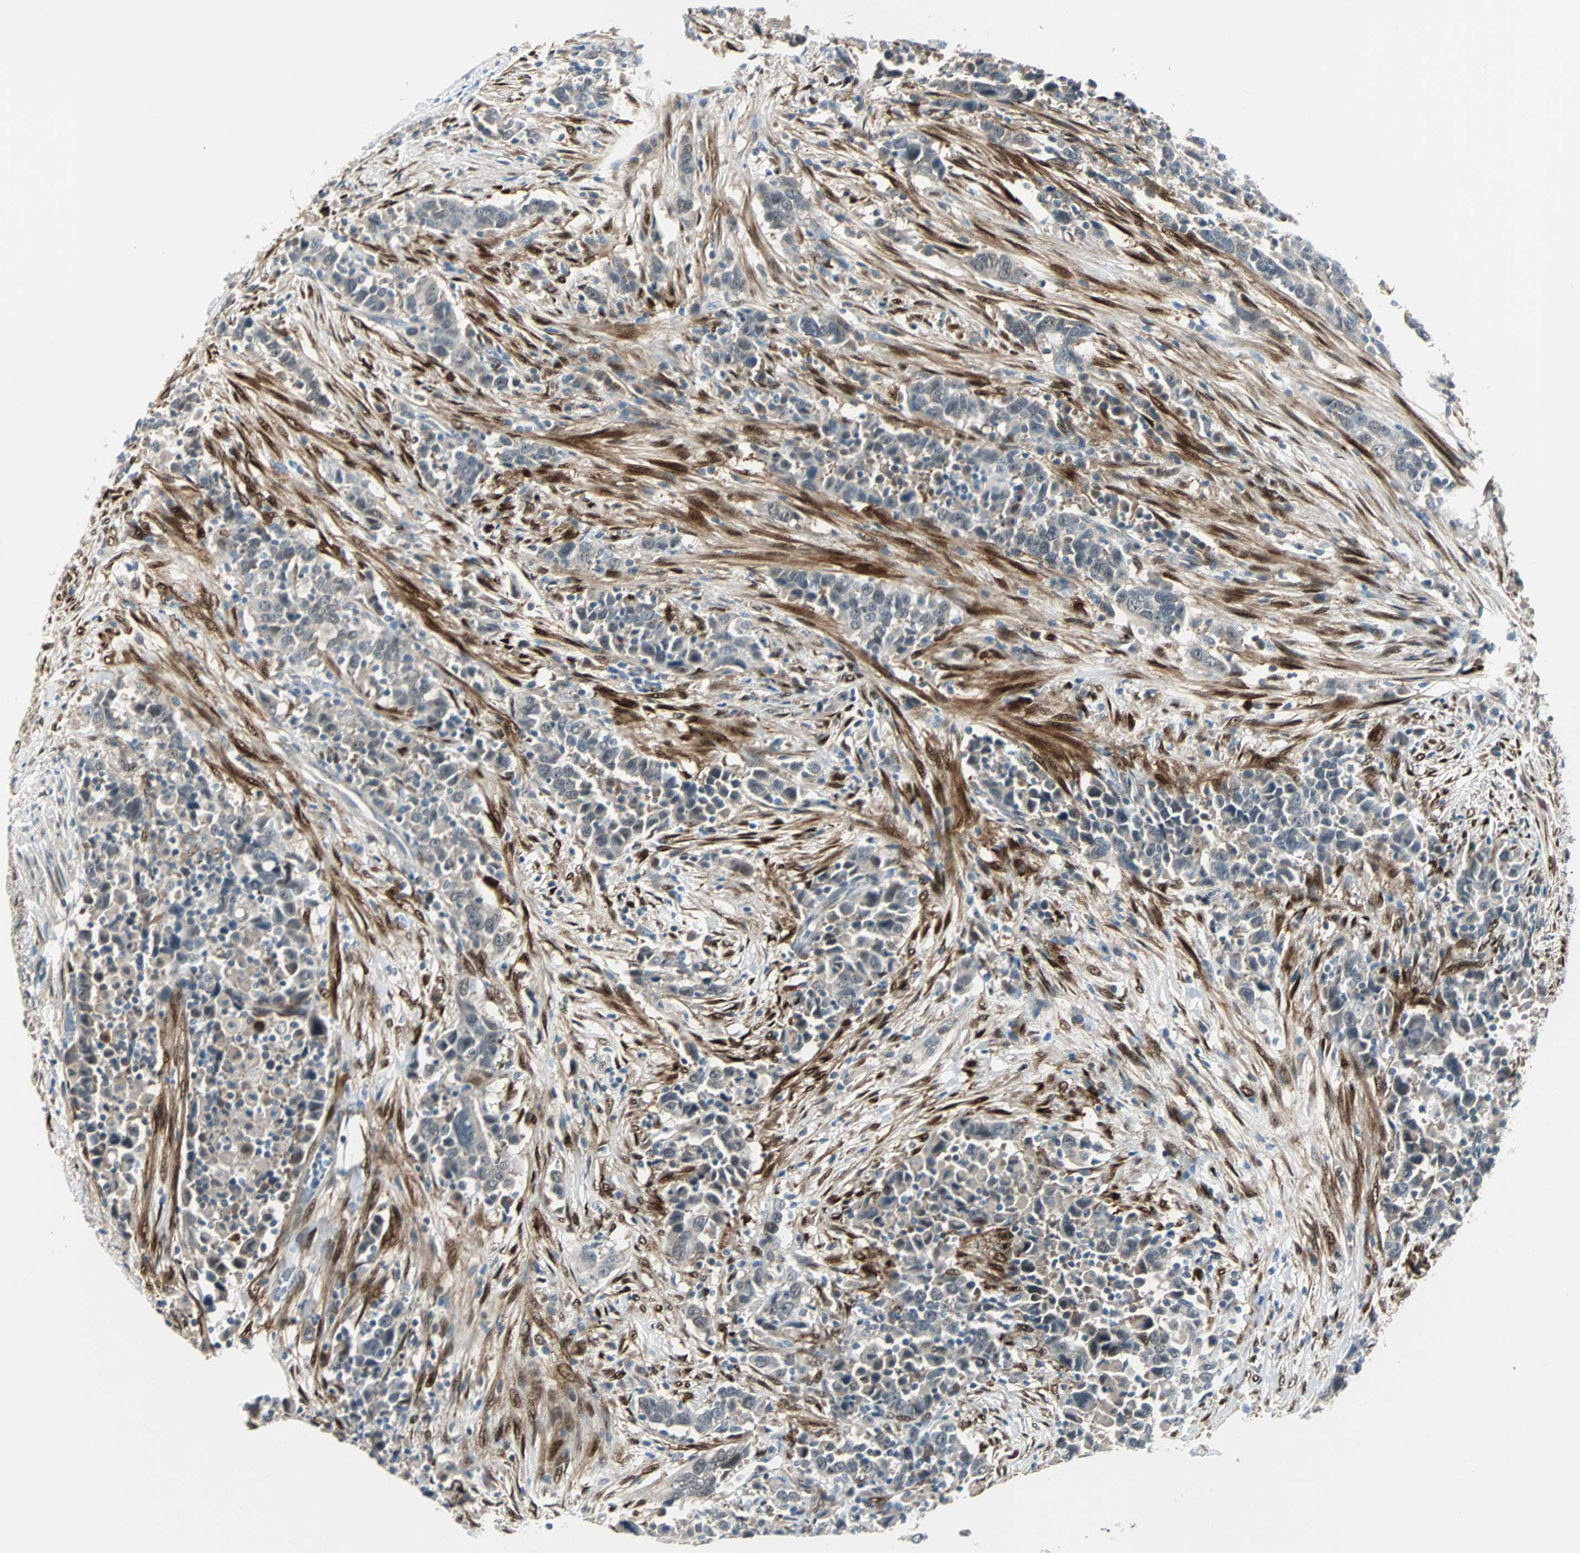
{"staining": {"intensity": "weak", "quantity": "25%-75%", "location": "cytoplasmic/membranous"}, "tissue": "urothelial cancer", "cell_type": "Tumor cells", "image_type": "cancer", "snomed": [{"axis": "morphology", "description": "Urothelial carcinoma, High grade"}, {"axis": "topography", "description": "Urinary bladder"}], "caption": "Weak cytoplasmic/membranous protein staining is appreciated in approximately 25%-75% of tumor cells in urothelial carcinoma (high-grade).", "gene": "FHL2", "patient": {"sex": "male", "age": 61}}